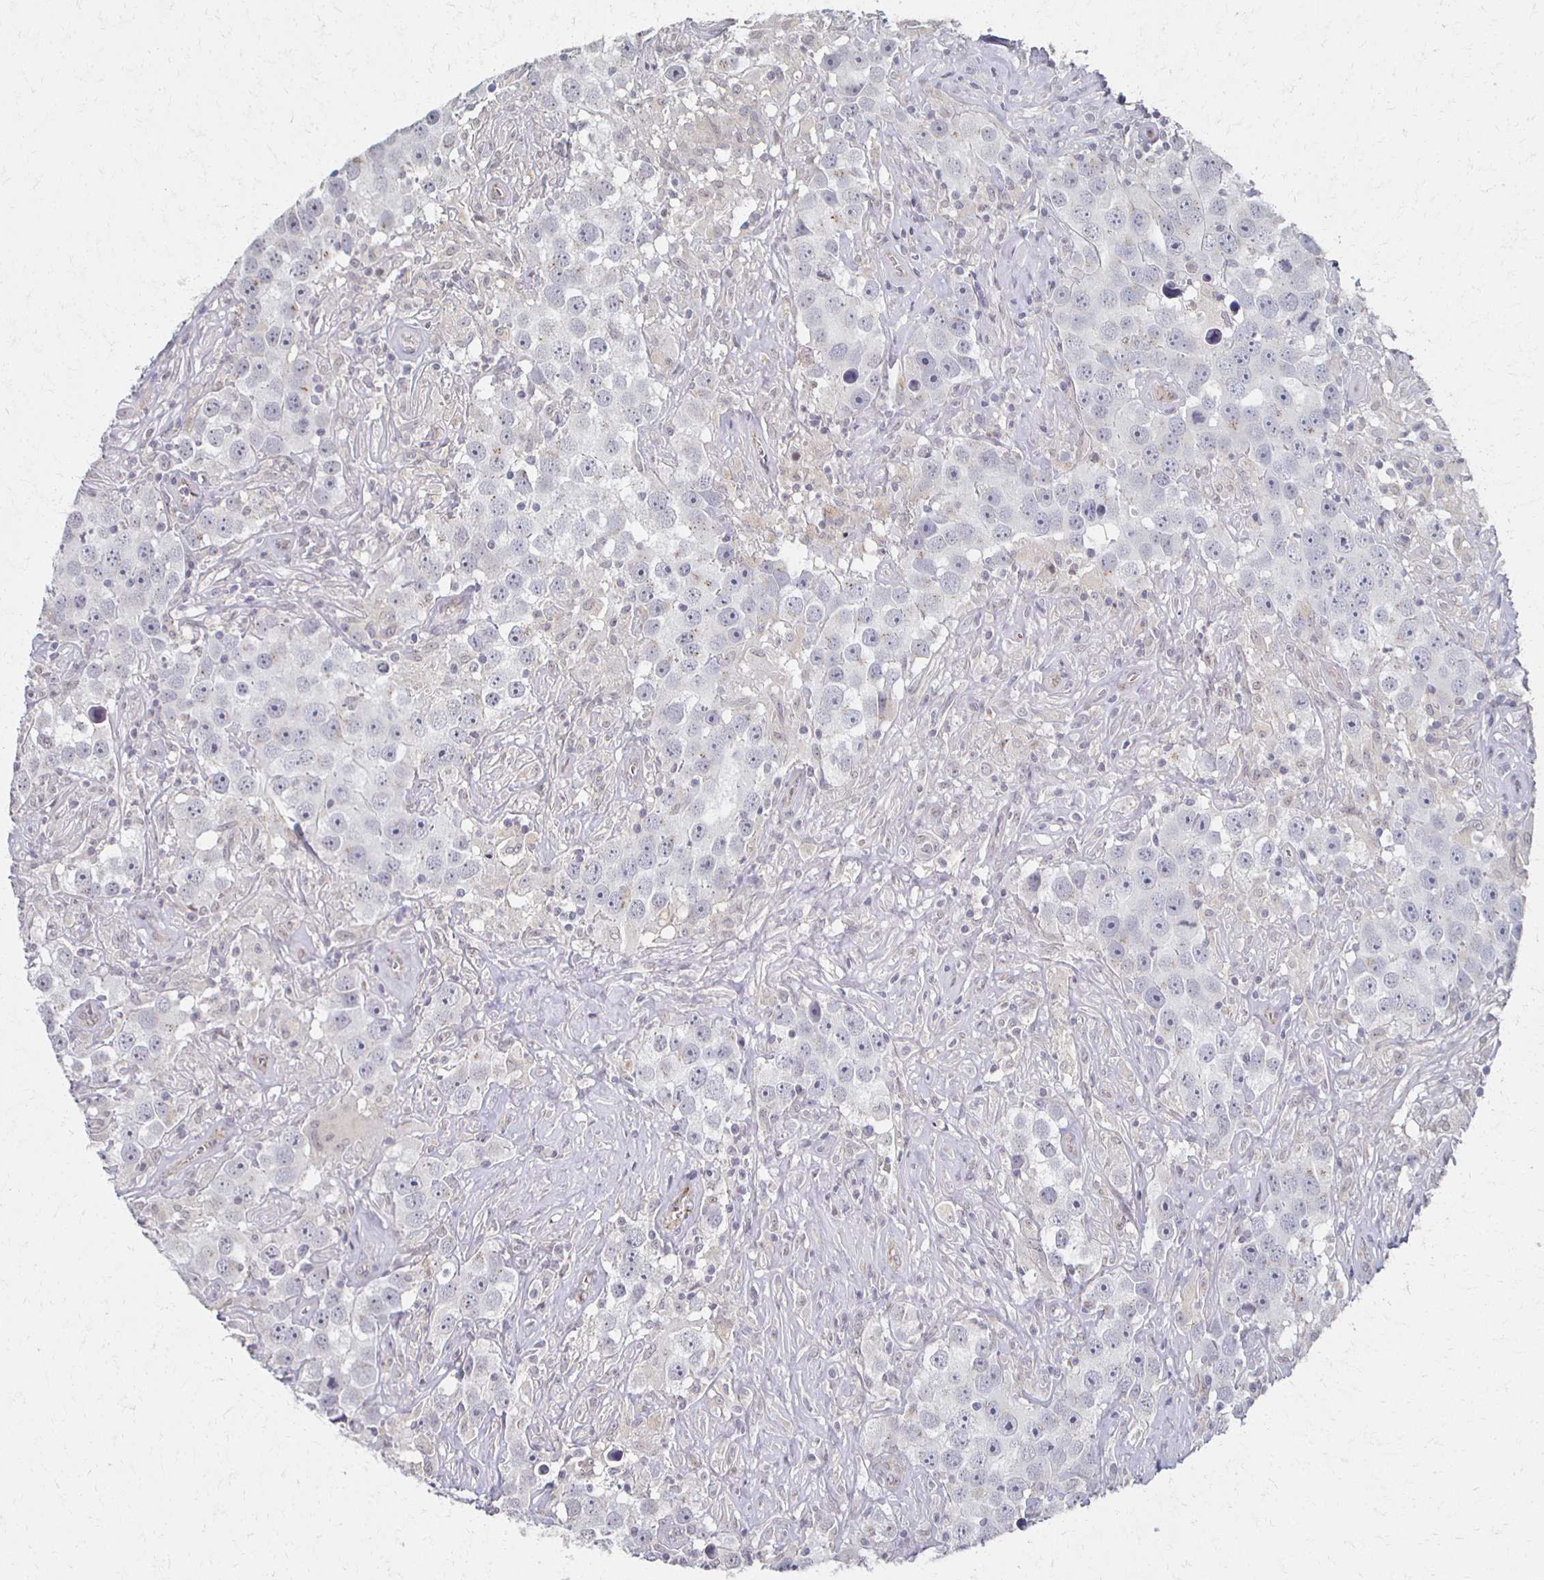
{"staining": {"intensity": "negative", "quantity": "none", "location": "none"}, "tissue": "testis cancer", "cell_type": "Tumor cells", "image_type": "cancer", "snomed": [{"axis": "morphology", "description": "Seminoma, NOS"}, {"axis": "topography", "description": "Testis"}], "caption": "Immunohistochemistry of human testis cancer (seminoma) reveals no staining in tumor cells.", "gene": "DAB1", "patient": {"sex": "male", "age": 49}}